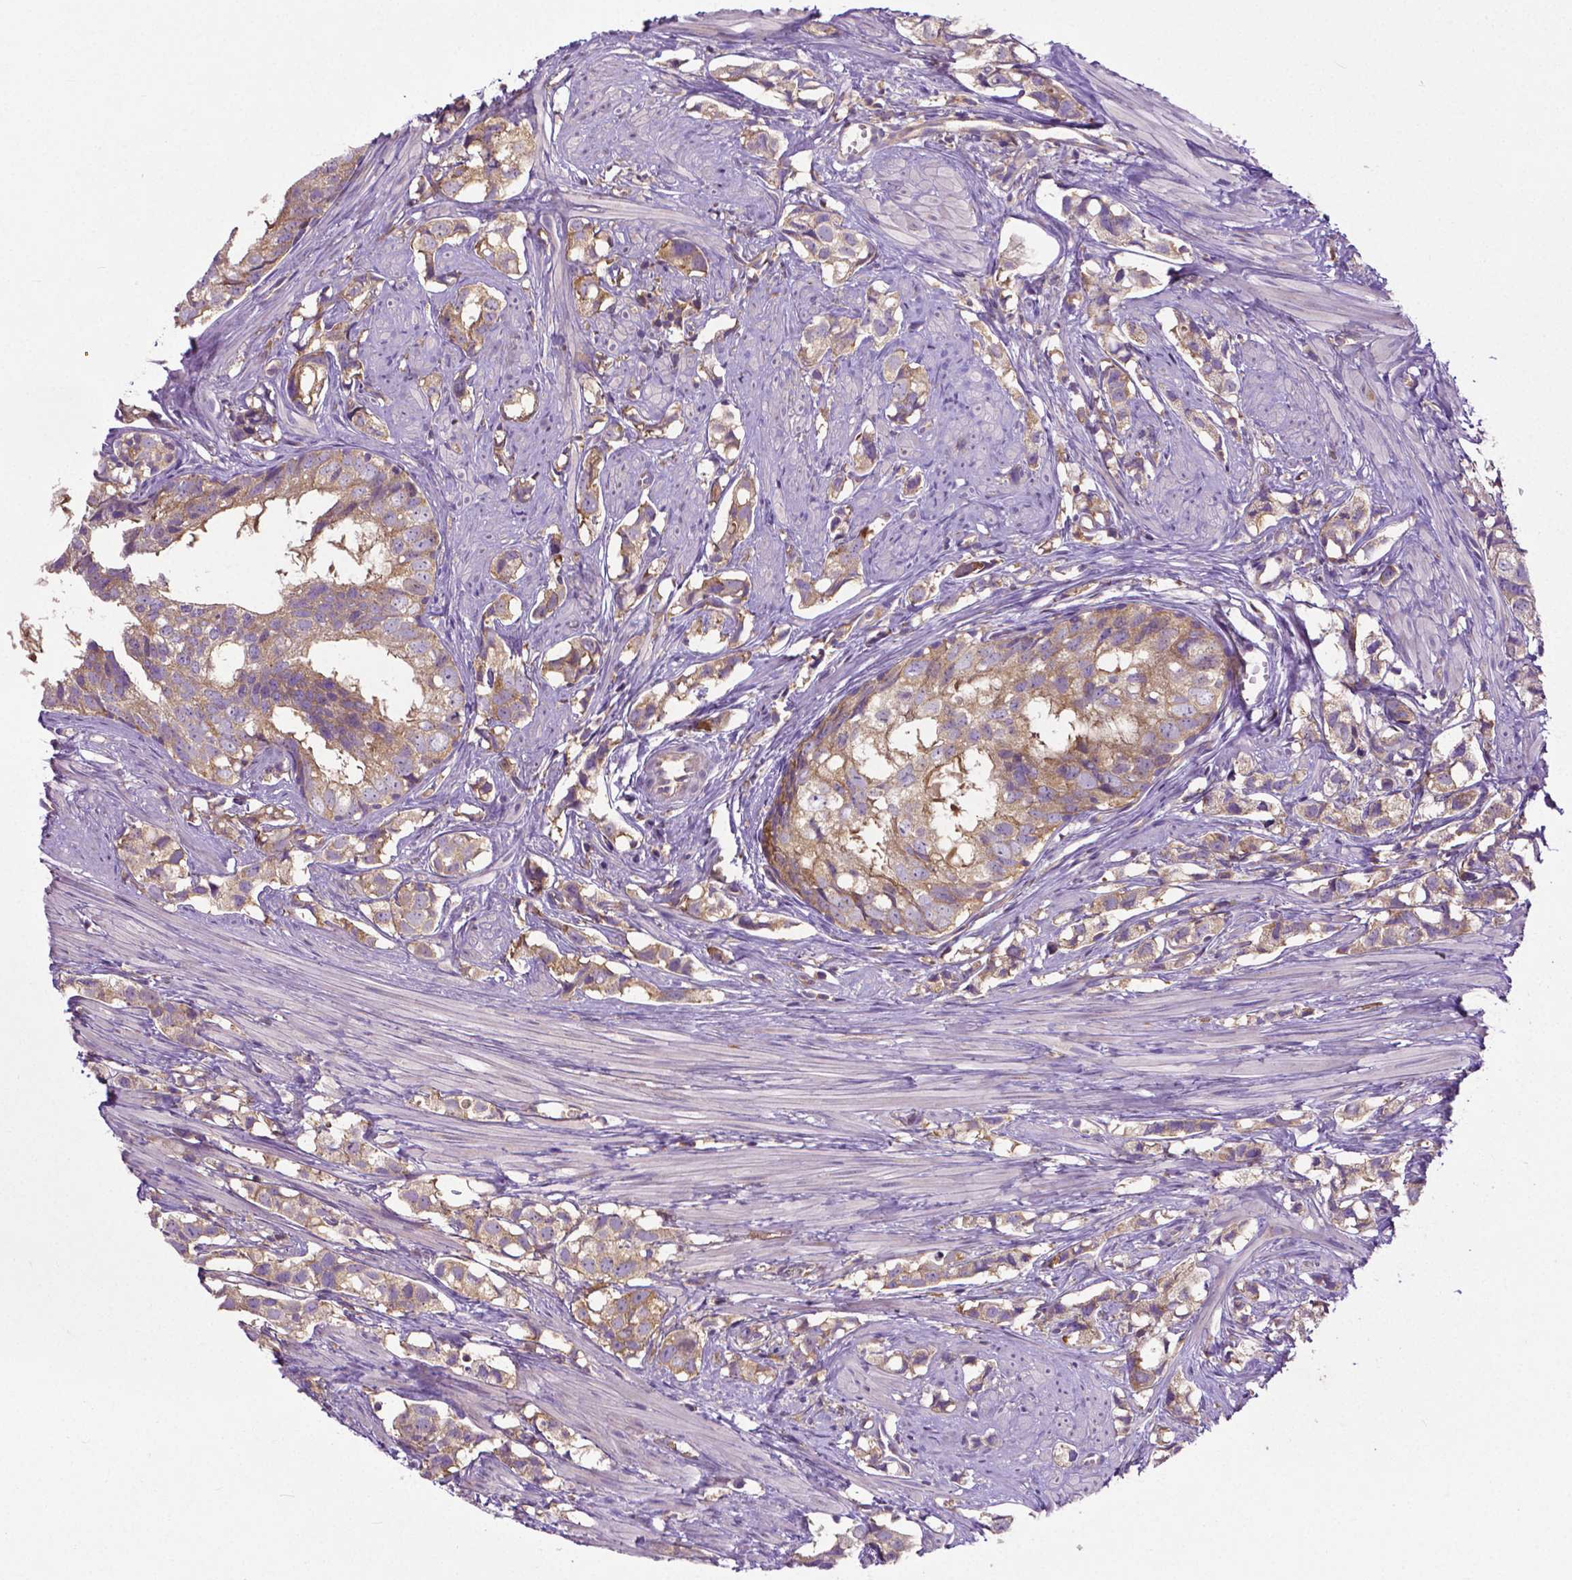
{"staining": {"intensity": "weak", "quantity": ">75%", "location": "cytoplasmic/membranous"}, "tissue": "prostate cancer", "cell_type": "Tumor cells", "image_type": "cancer", "snomed": [{"axis": "morphology", "description": "Adenocarcinoma, High grade"}, {"axis": "topography", "description": "Prostate"}], "caption": "A brown stain labels weak cytoplasmic/membranous expression of a protein in prostate adenocarcinoma (high-grade) tumor cells. (DAB = brown stain, brightfield microscopy at high magnification).", "gene": "DICER1", "patient": {"sex": "male", "age": 58}}